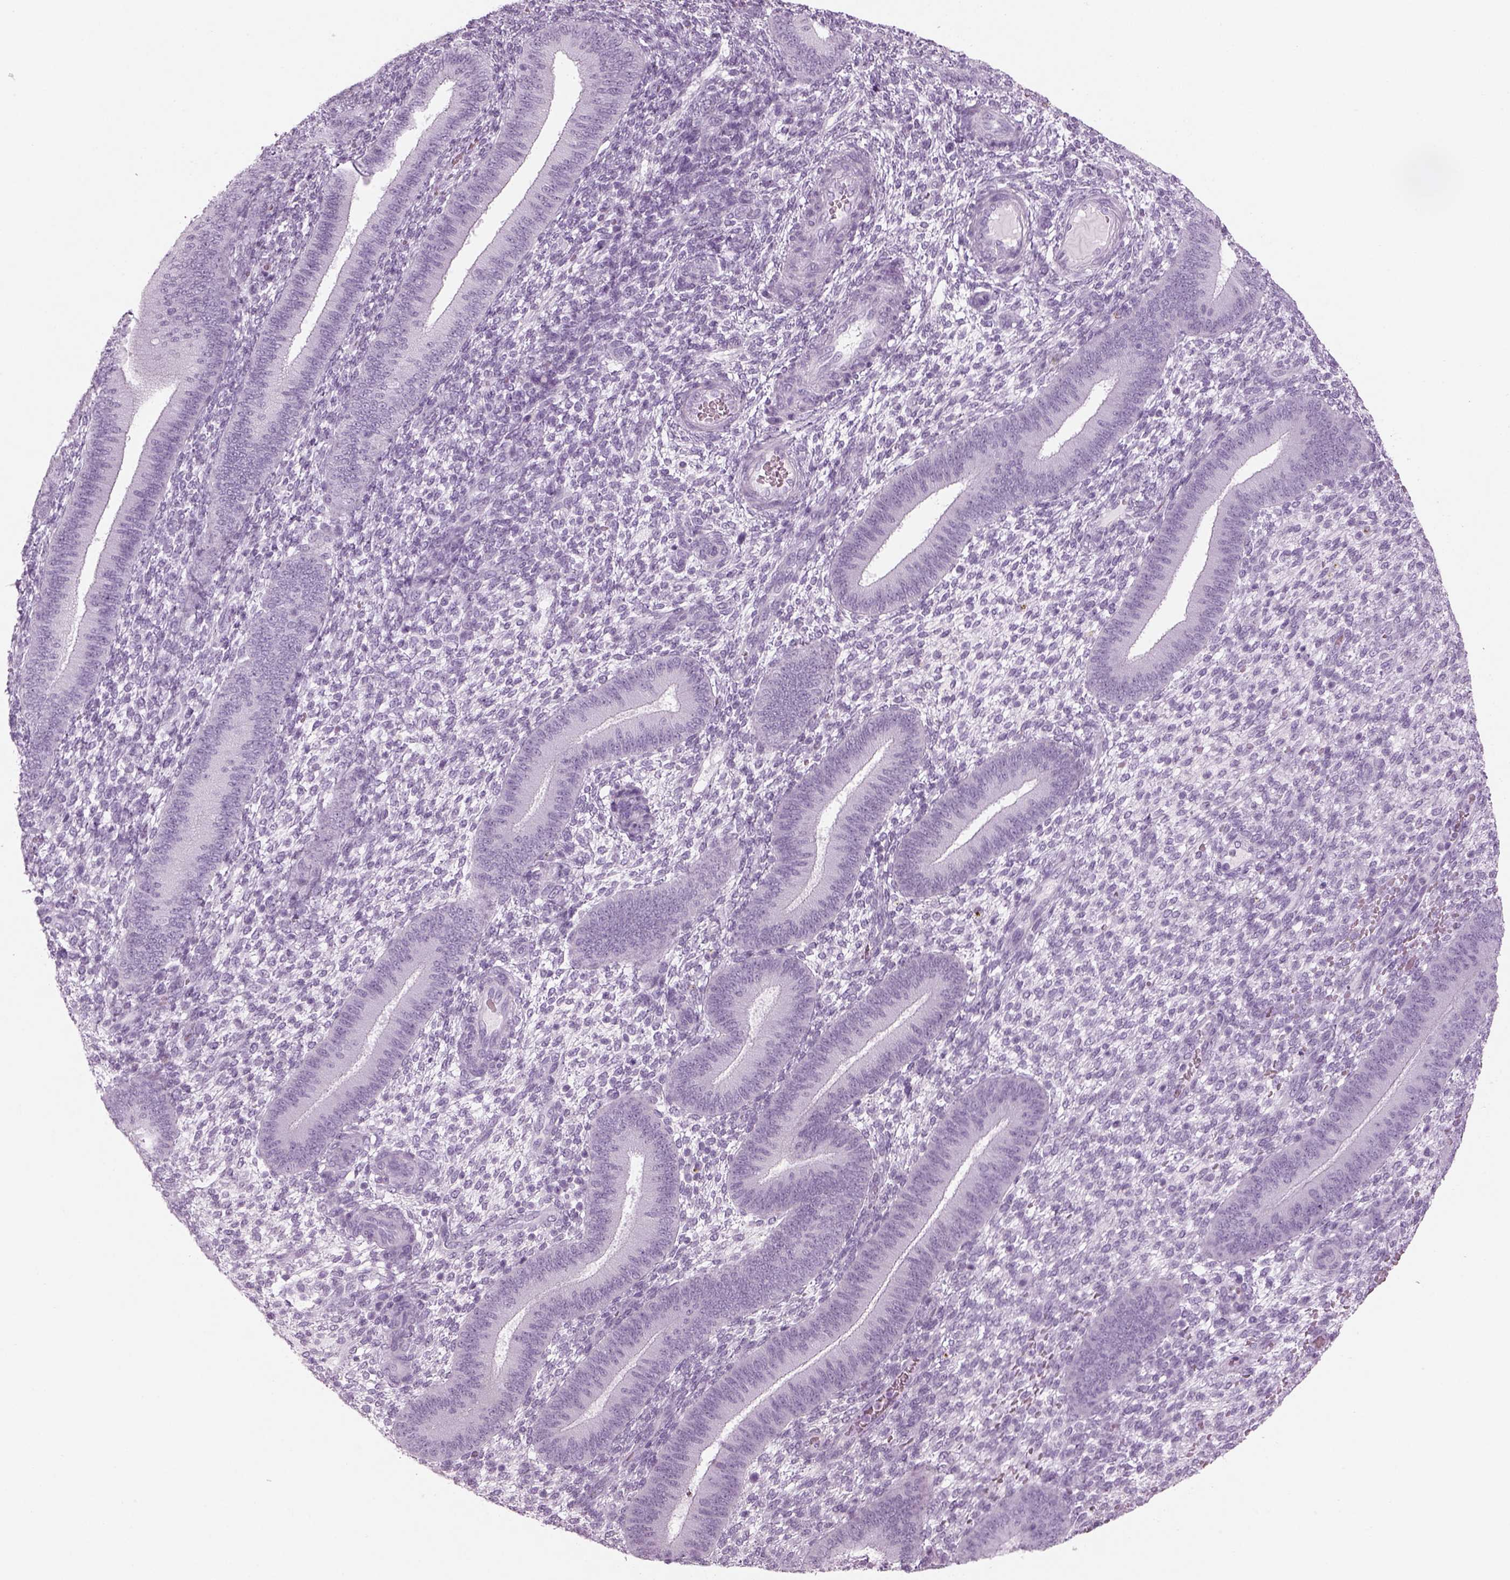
{"staining": {"intensity": "negative", "quantity": "none", "location": "none"}, "tissue": "endometrium", "cell_type": "Cells in endometrial stroma", "image_type": "normal", "snomed": [{"axis": "morphology", "description": "Normal tissue, NOS"}, {"axis": "topography", "description": "Endometrium"}], "caption": "The photomicrograph displays no staining of cells in endometrial stroma in unremarkable endometrium.", "gene": "SAG", "patient": {"sex": "female", "age": 39}}